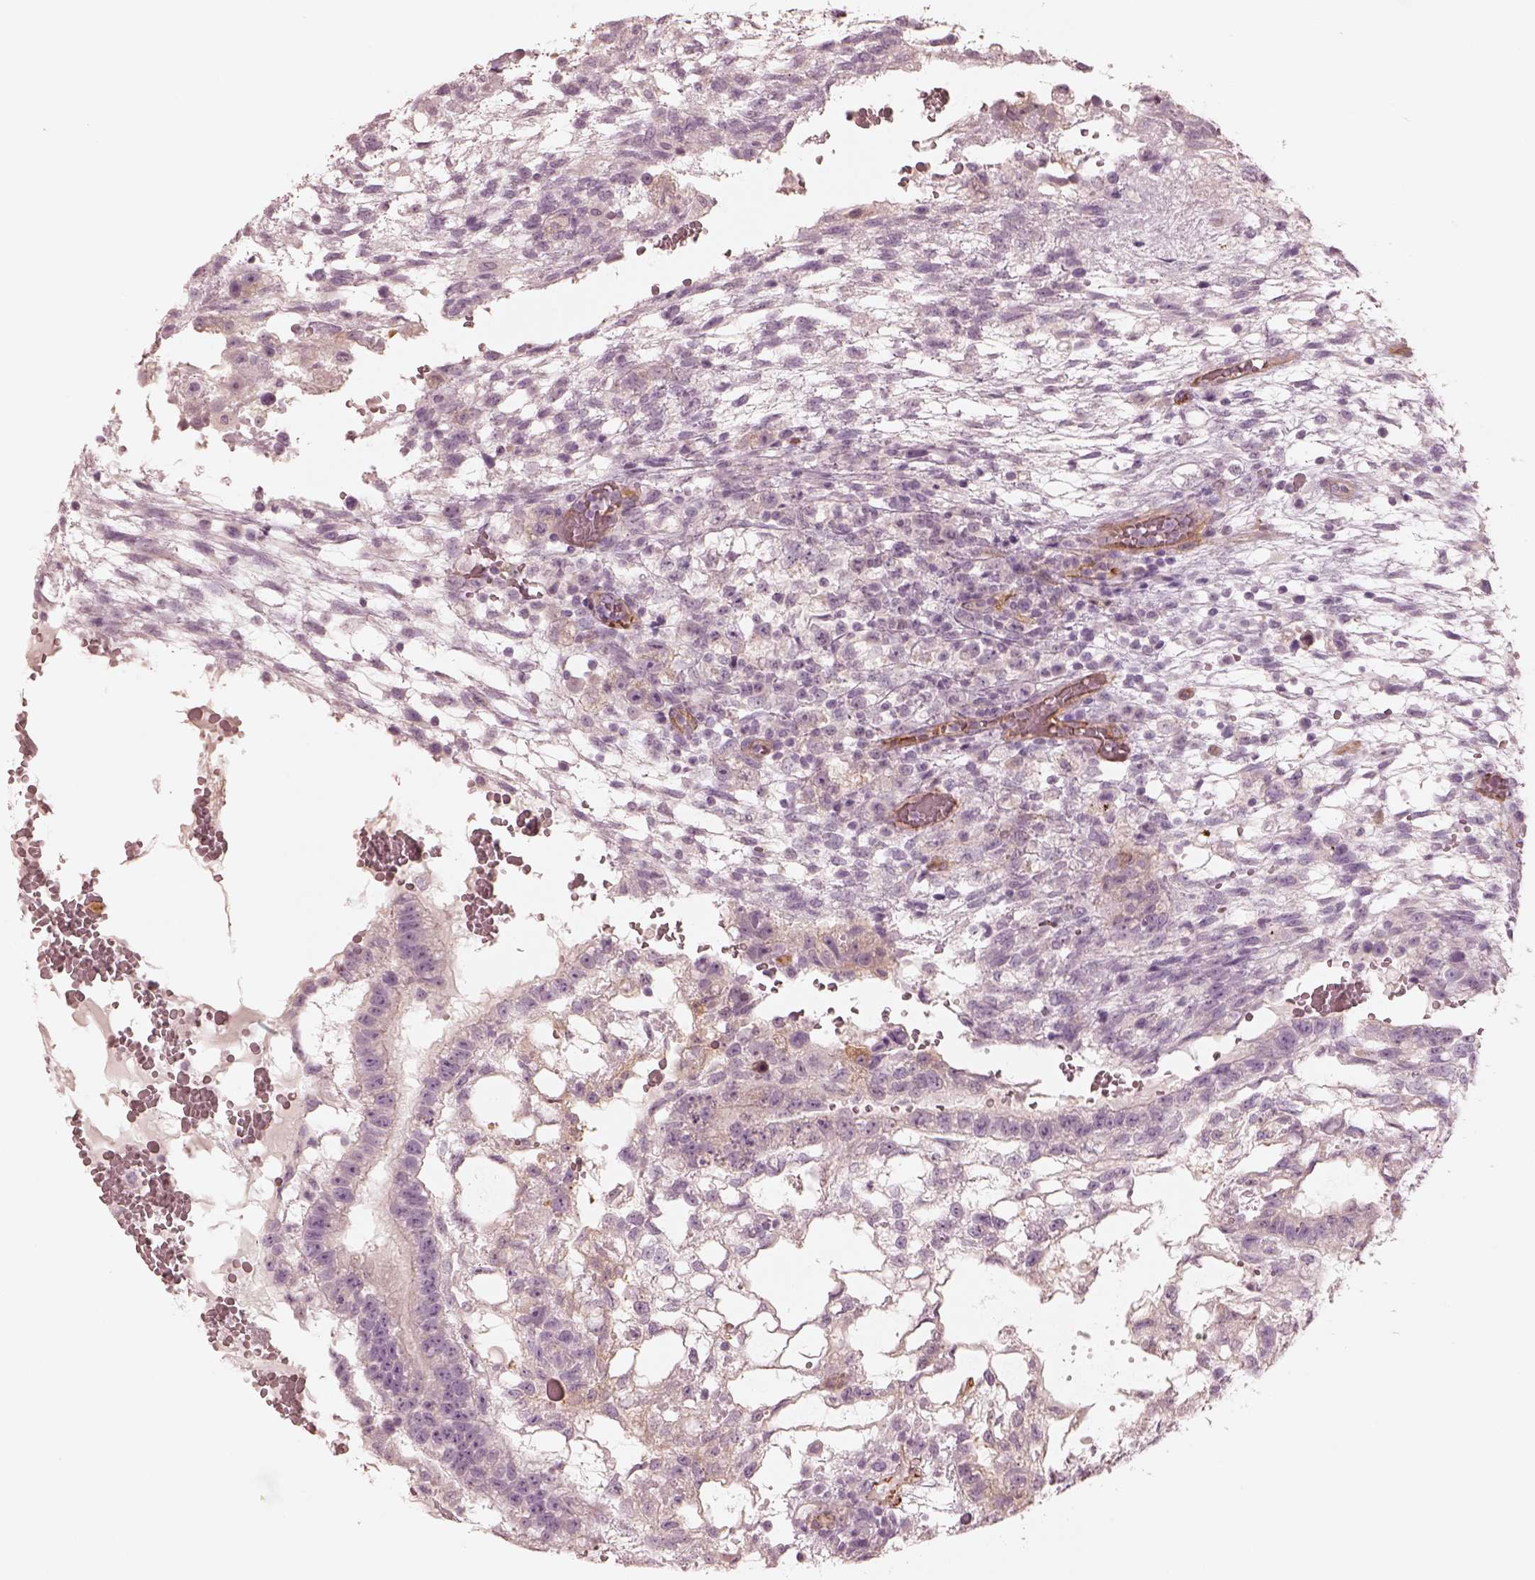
{"staining": {"intensity": "negative", "quantity": "none", "location": "none"}, "tissue": "testis cancer", "cell_type": "Tumor cells", "image_type": "cancer", "snomed": [{"axis": "morphology", "description": "Carcinoma, Embryonal, NOS"}, {"axis": "topography", "description": "Testis"}], "caption": "This is an immunohistochemistry image of testis cancer. There is no staining in tumor cells.", "gene": "CRYM", "patient": {"sex": "male", "age": 32}}